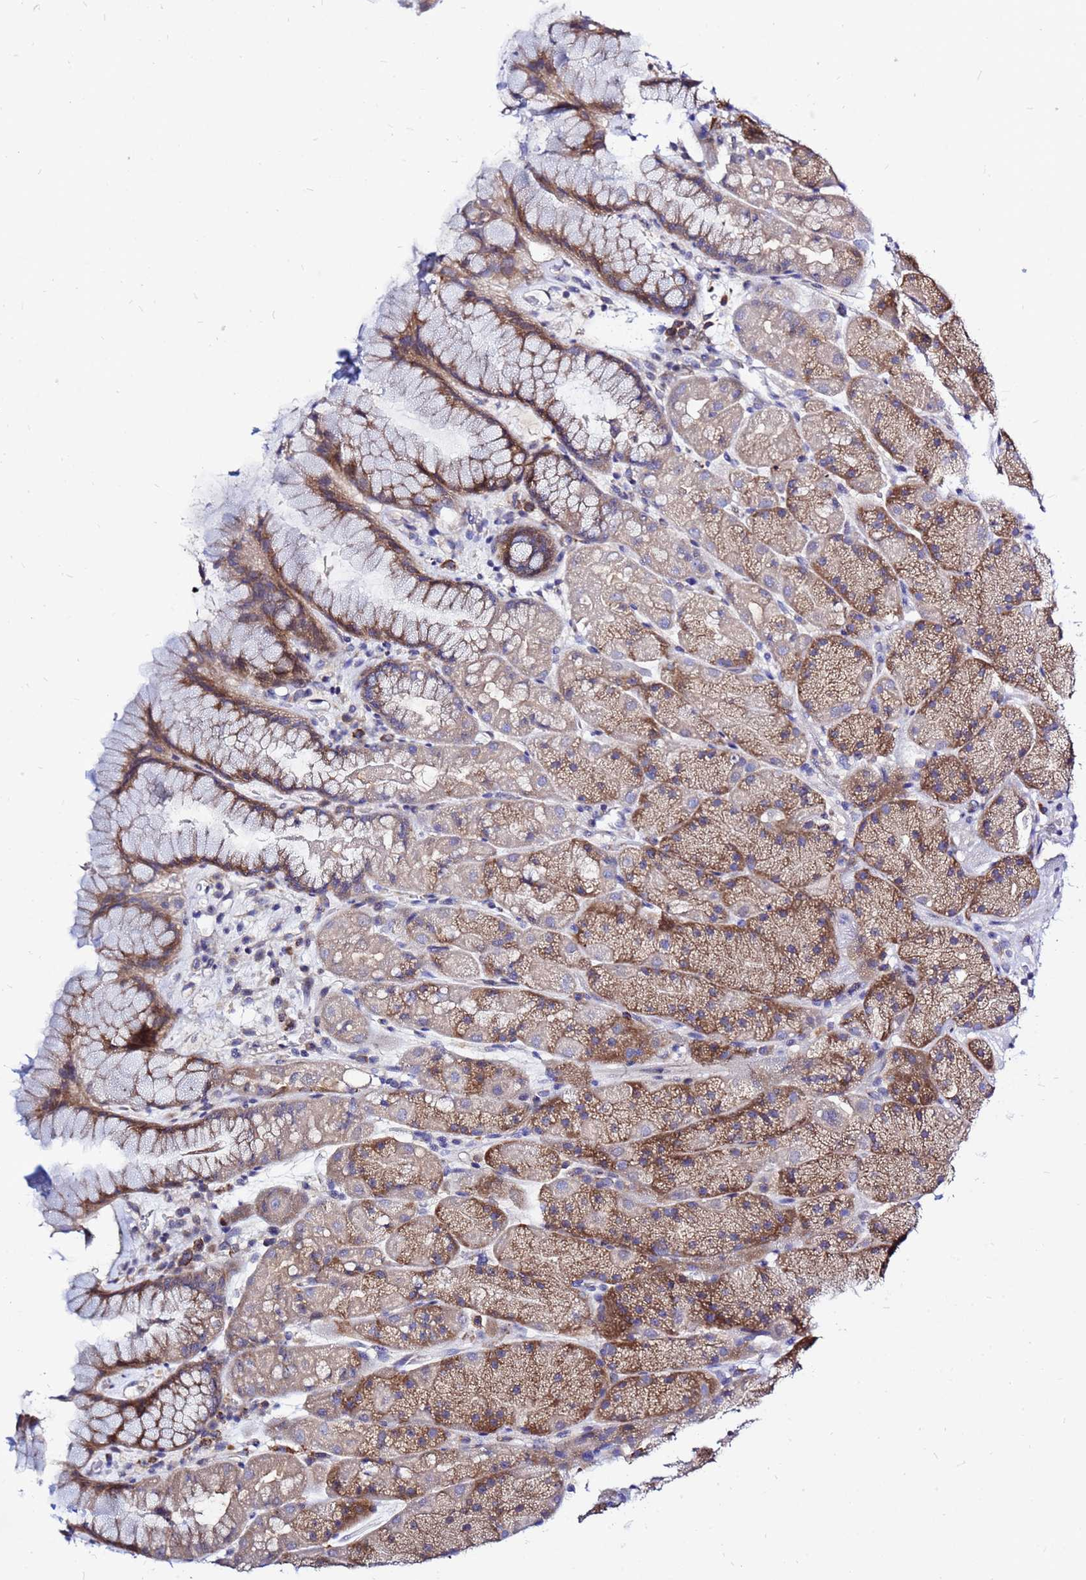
{"staining": {"intensity": "moderate", "quantity": ">75%", "location": "cytoplasmic/membranous"}, "tissue": "stomach", "cell_type": "Glandular cells", "image_type": "normal", "snomed": [{"axis": "morphology", "description": "Normal tissue, NOS"}, {"axis": "topography", "description": "Stomach, upper"}, {"axis": "topography", "description": "Stomach, lower"}], "caption": "Immunohistochemistry (IHC) of unremarkable stomach exhibits medium levels of moderate cytoplasmic/membranous expression in approximately >75% of glandular cells.", "gene": "MOB2", "patient": {"sex": "male", "age": 67}}